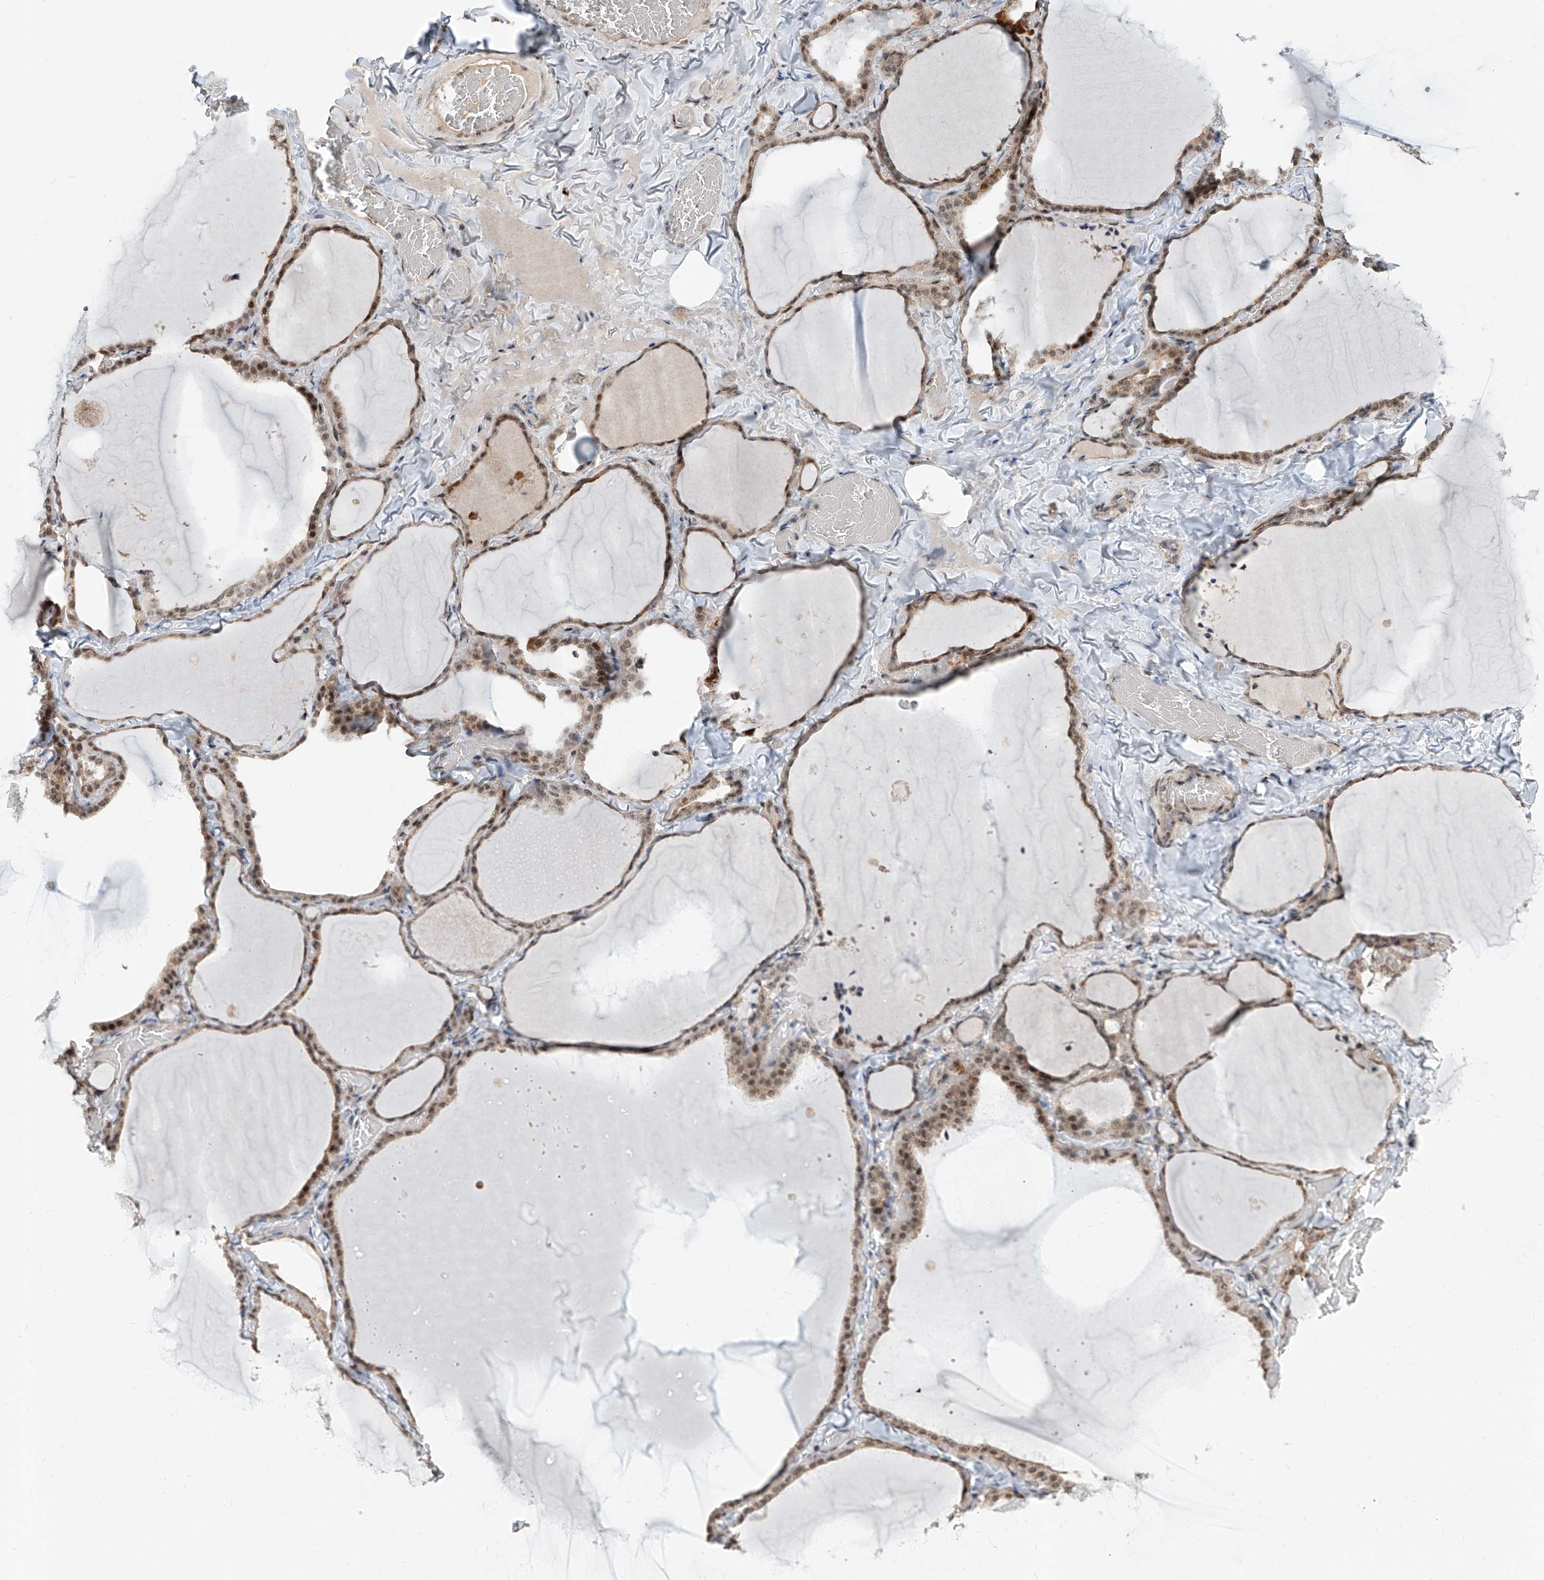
{"staining": {"intensity": "moderate", "quantity": ">75%", "location": "cytoplasmic/membranous,nuclear"}, "tissue": "thyroid gland", "cell_type": "Glandular cells", "image_type": "normal", "snomed": [{"axis": "morphology", "description": "Normal tissue, NOS"}, {"axis": "topography", "description": "Thyroid gland"}], "caption": "Immunohistochemistry (IHC) image of benign thyroid gland: human thyroid gland stained using immunohistochemistry (IHC) demonstrates medium levels of moderate protein expression localized specifically in the cytoplasmic/membranous,nuclear of glandular cells, appearing as a cytoplasmic/membranous,nuclear brown color.", "gene": "SDE2", "patient": {"sex": "female", "age": 22}}